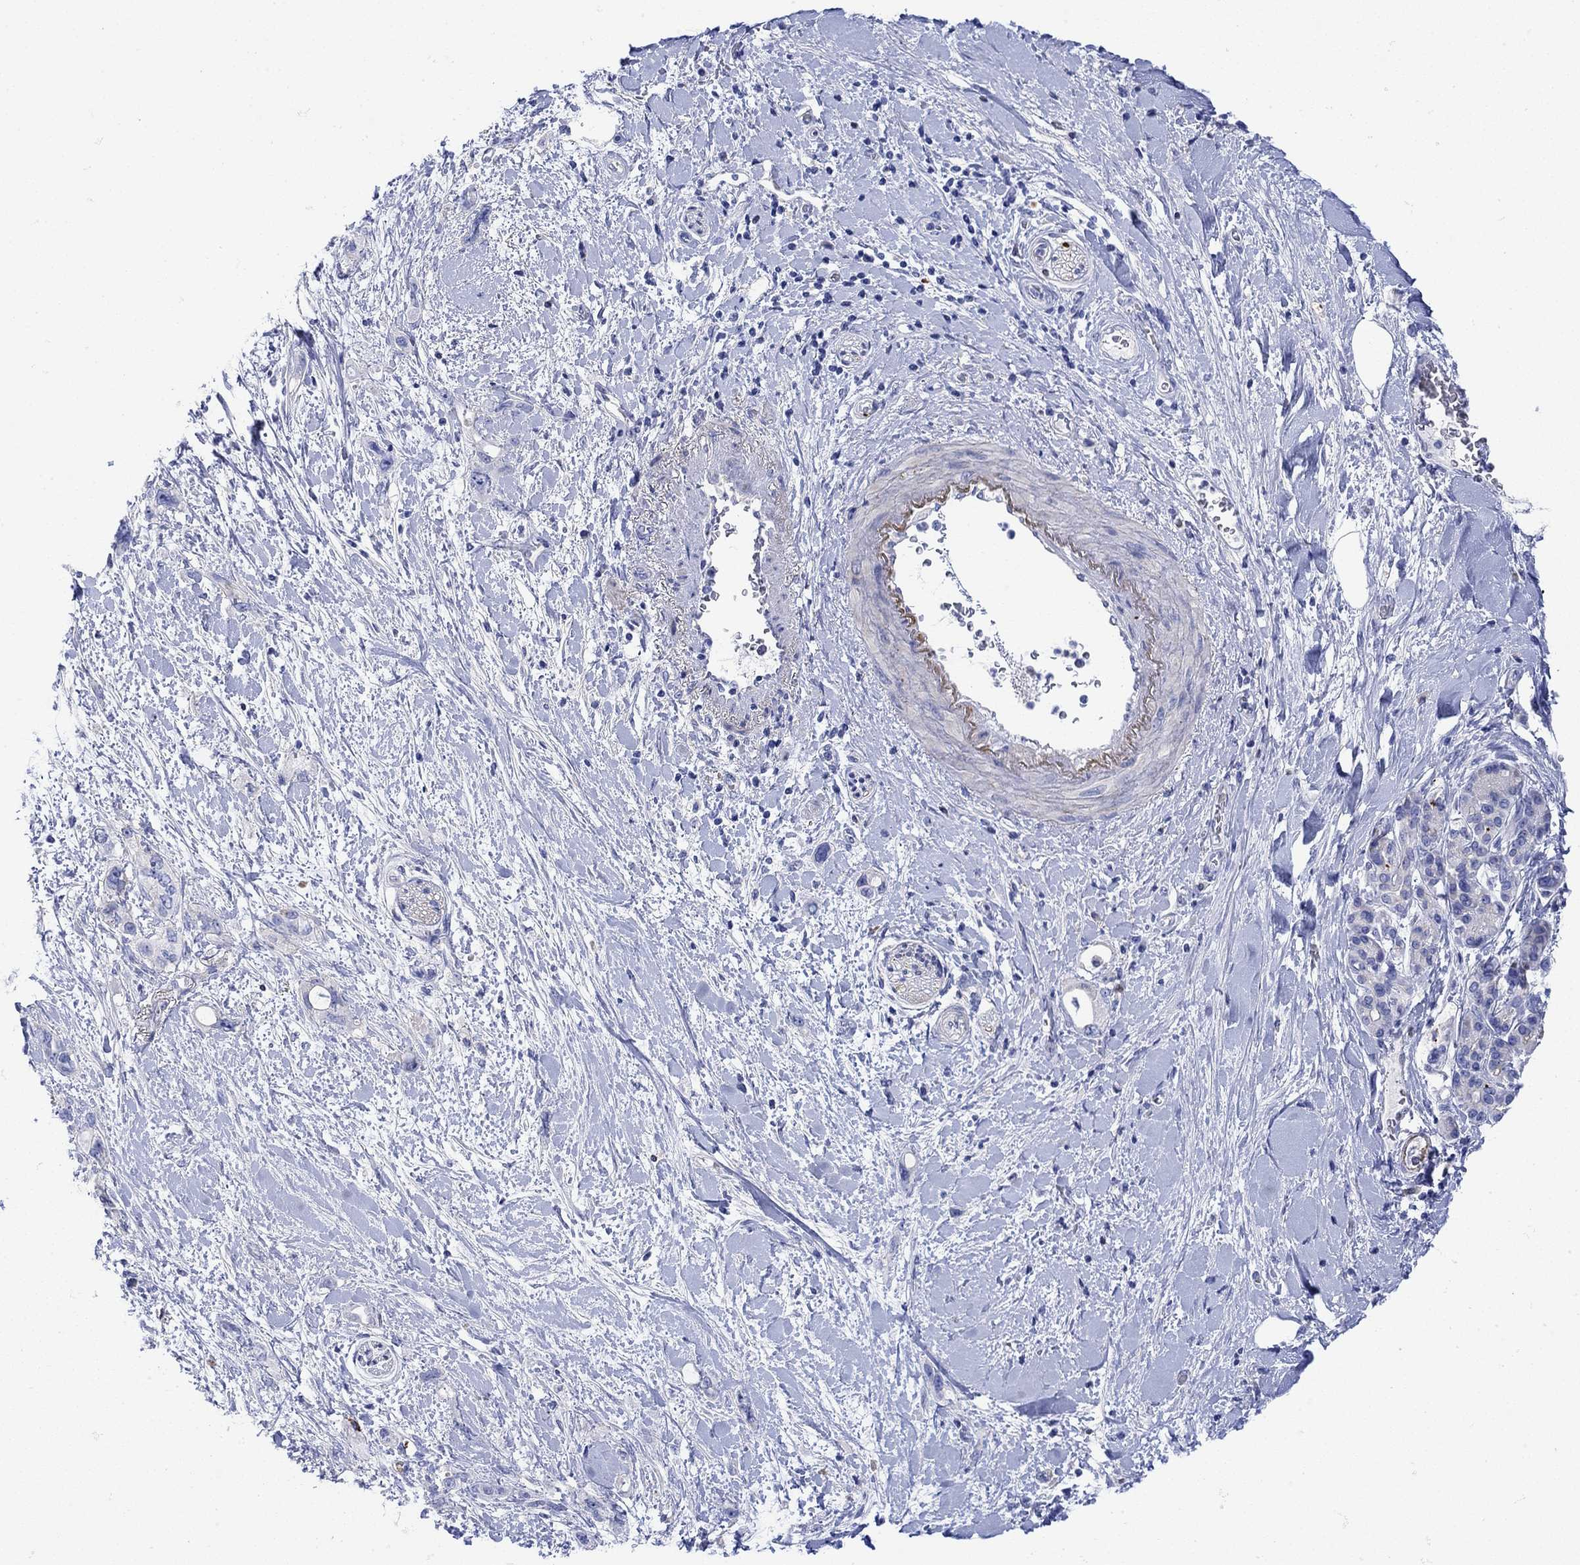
{"staining": {"intensity": "negative", "quantity": "none", "location": "none"}, "tissue": "pancreatic cancer", "cell_type": "Tumor cells", "image_type": "cancer", "snomed": [{"axis": "morphology", "description": "Adenocarcinoma, NOS"}, {"axis": "topography", "description": "Pancreas"}], "caption": "Immunohistochemistry (IHC) photomicrograph of pancreatic cancer (adenocarcinoma) stained for a protein (brown), which displays no positivity in tumor cells.", "gene": "ANKMY1", "patient": {"sex": "female", "age": 56}}